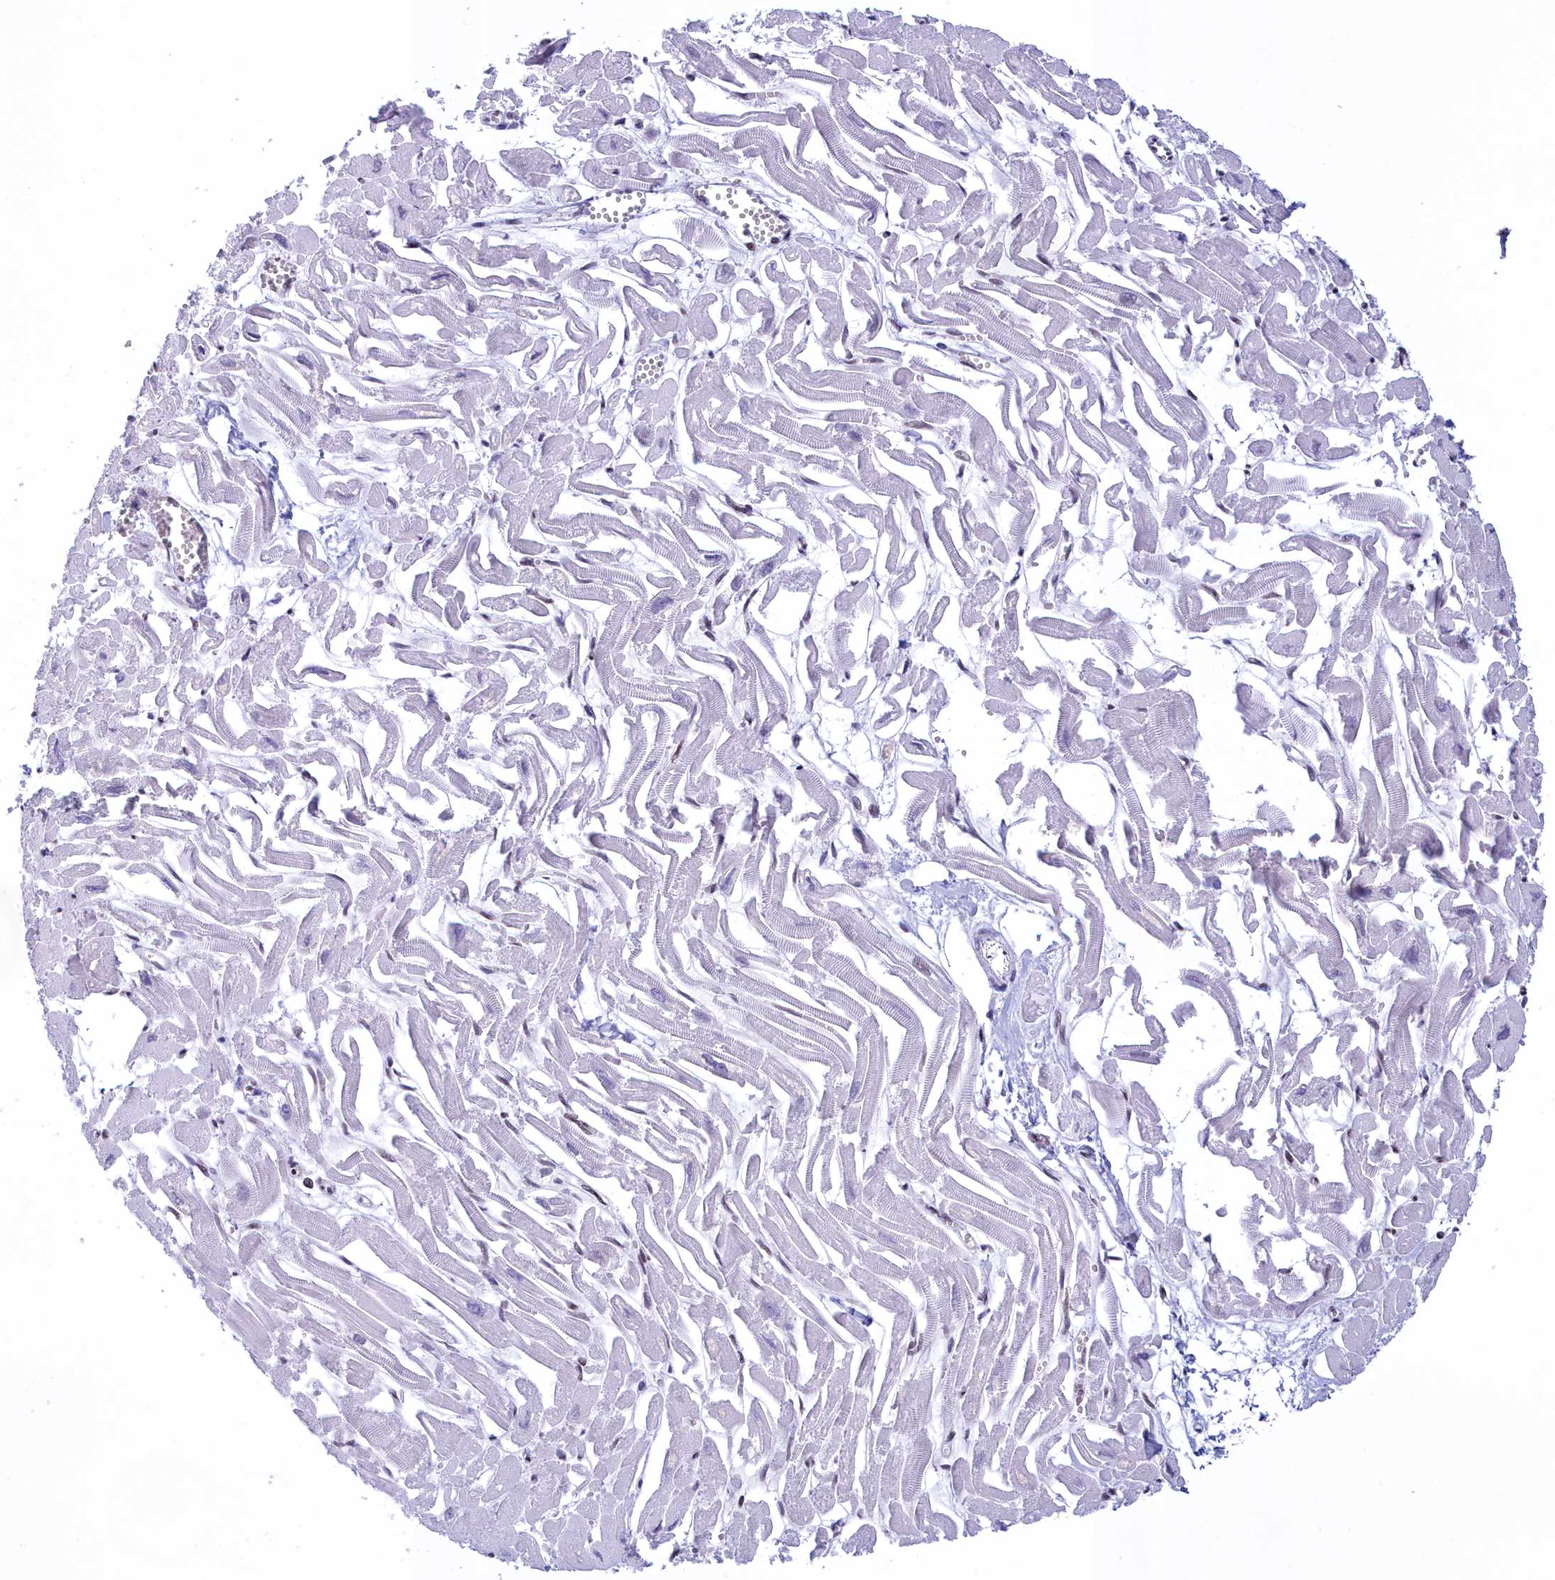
{"staining": {"intensity": "moderate", "quantity": "<25%", "location": "nuclear"}, "tissue": "heart muscle", "cell_type": "Cardiomyocytes", "image_type": "normal", "snomed": [{"axis": "morphology", "description": "Normal tissue, NOS"}, {"axis": "topography", "description": "Heart"}], "caption": "A brown stain highlights moderate nuclear expression of a protein in cardiomyocytes of benign human heart muscle. (DAB = brown stain, brightfield microscopy at high magnification).", "gene": "CDC26", "patient": {"sex": "male", "age": 54}}